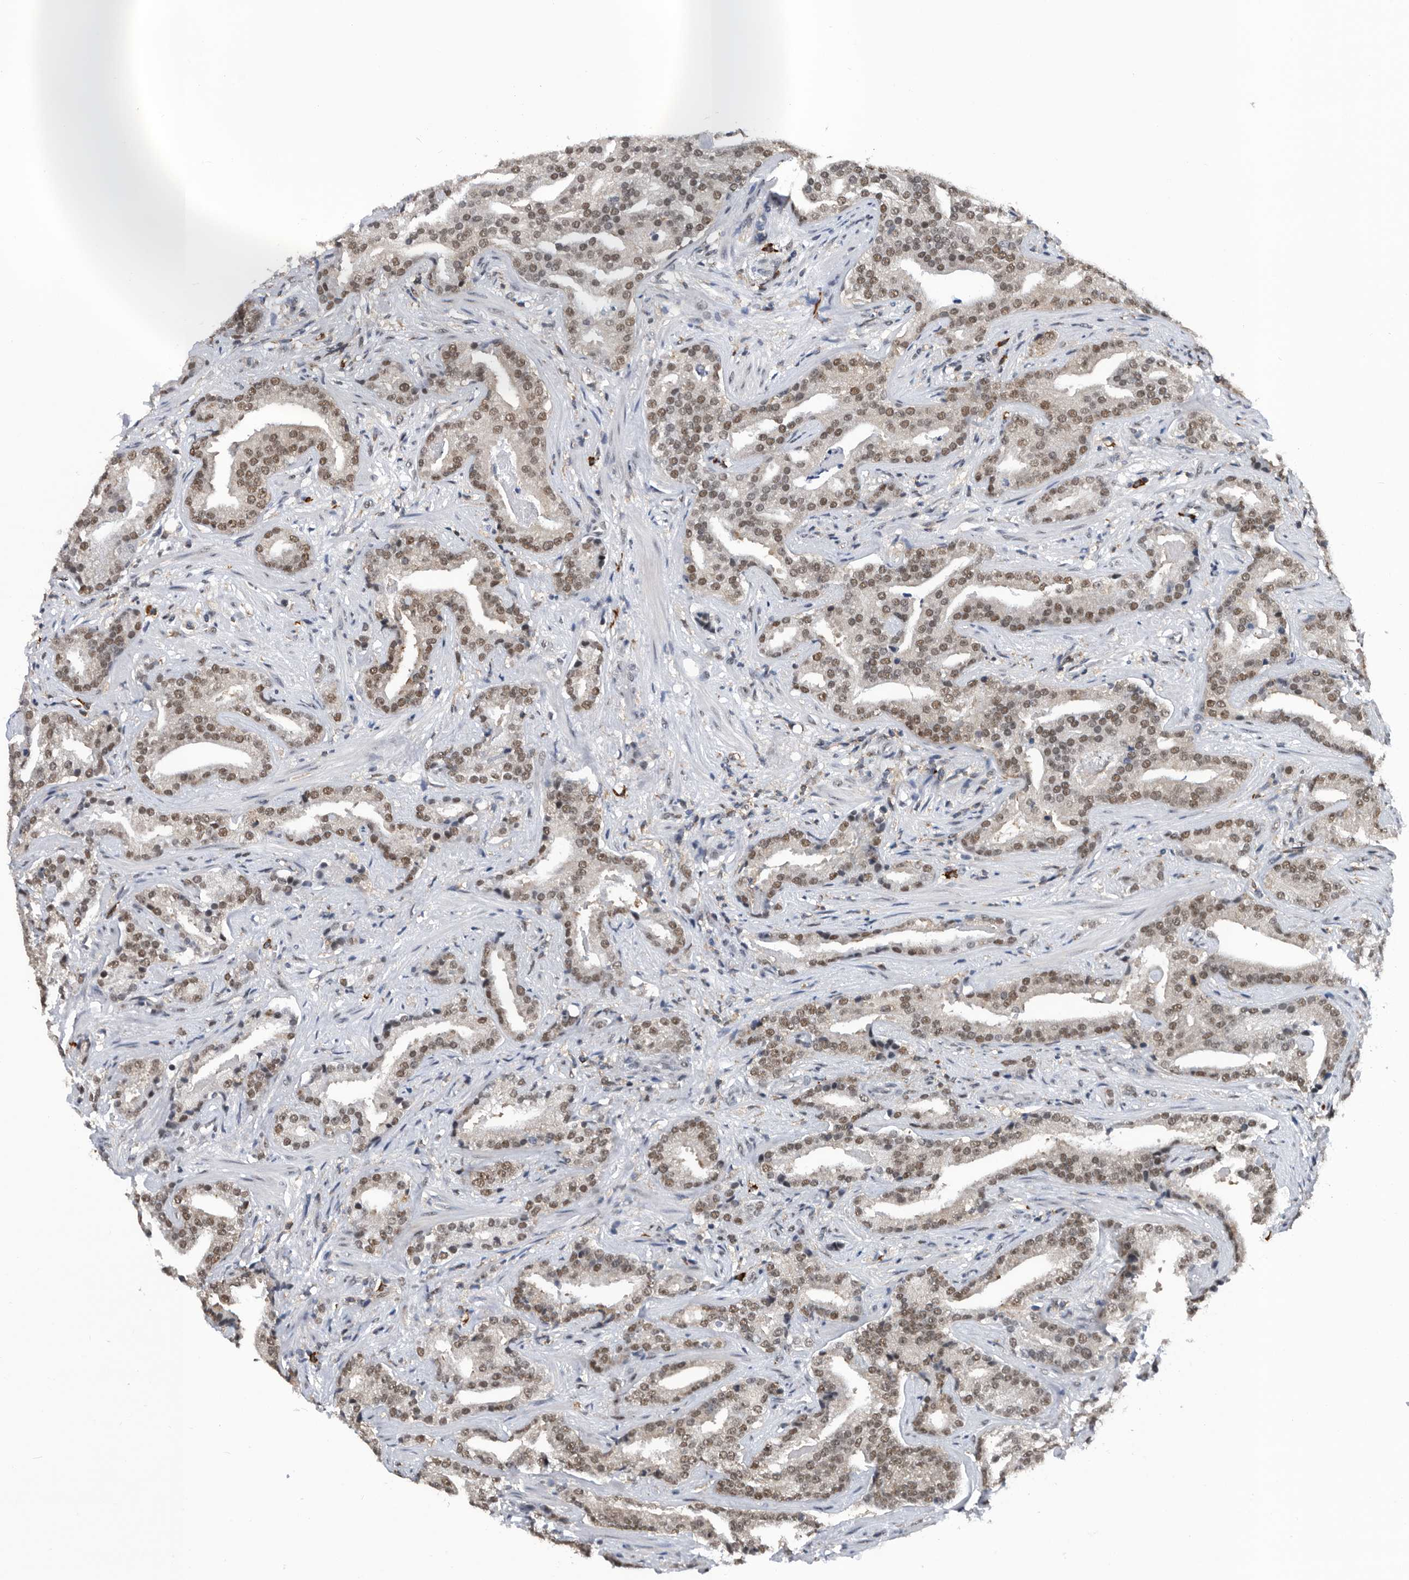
{"staining": {"intensity": "moderate", "quantity": ">75%", "location": "nuclear"}, "tissue": "prostate cancer", "cell_type": "Tumor cells", "image_type": "cancer", "snomed": [{"axis": "morphology", "description": "Adenocarcinoma, Low grade"}, {"axis": "topography", "description": "Prostate"}], "caption": "Immunohistochemical staining of prostate cancer (low-grade adenocarcinoma) reveals medium levels of moderate nuclear positivity in approximately >75% of tumor cells.", "gene": "ZNF260", "patient": {"sex": "male", "age": 67}}